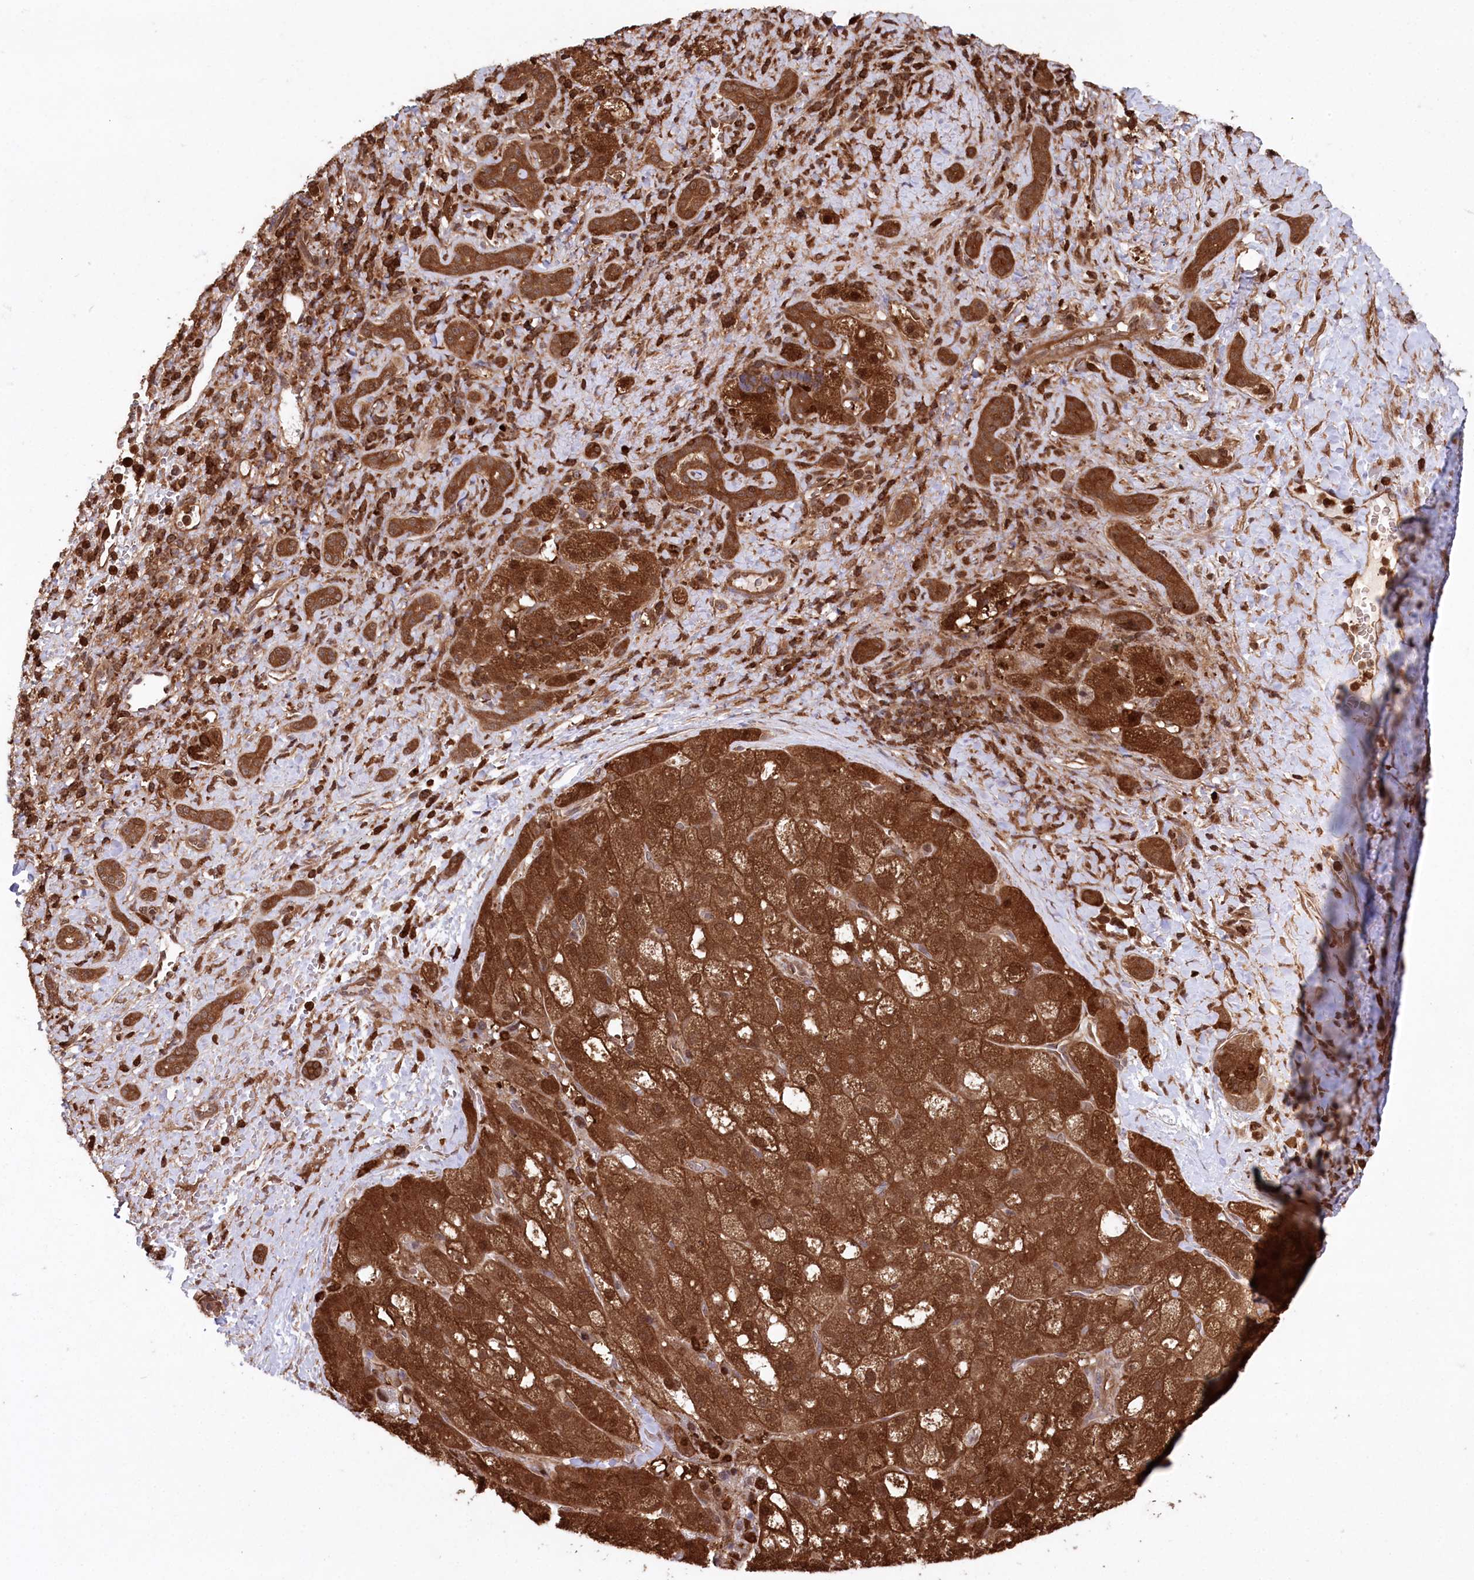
{"staining": {"intensity": "strong", "quantity": ">75%", "location": "cytoplasmic/membranous,nuclear"}, "tissue": "liver cancer", "cell_type": "Tumor cells", "image_type": "cancer", "snomed": [{"axis": "morphology", "description": "Normal tissue, NOS"}, {"axis": "morphology", "description": "Carcinoma, Hepatocellular, NOS"}, {"axis": "topography", "description": "Liver"}], "caption": "Hepatocellular carcinoma (liver) stained with a protein marker demonstrates strong staining in tumor cells.", "gene": "LSG1", "patient": {"sex": "male", "age": 57}}